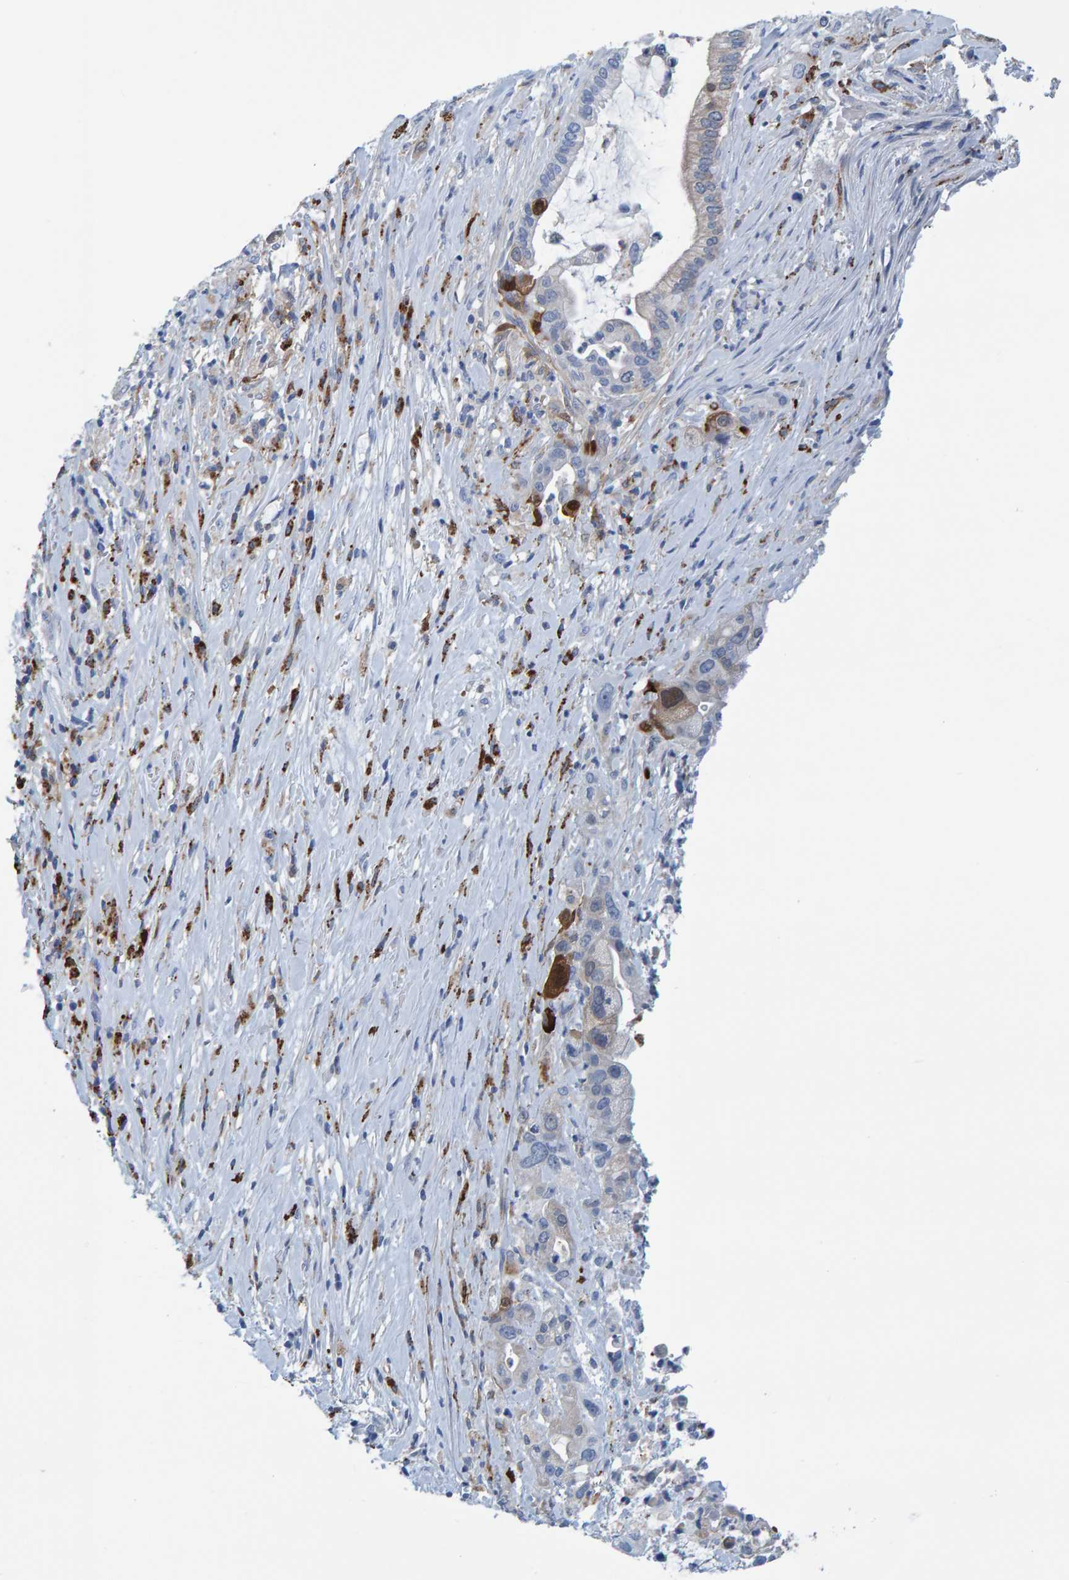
{"staining": {"intensity": "moderate", "quantity": "<25%", "location": "cytoplasmic/membranous"}, "tissue": "pancreatic cancer", "cell_type": "Tumor cells", "image_type": "cancer", "snomed": [{"axis": "morphology", "description": "Adenocarcinoma, NOS"}, {"axis": "topography", "description": "Pancreas"}], "caption": "Adenocarcinoma (pancreatic) stained for a protein demonstrates moderate cytoplasmic/membranous positivity in tumor cells.", "gene": "IDO1", "patient": {"sex": "male", "age": 69}}